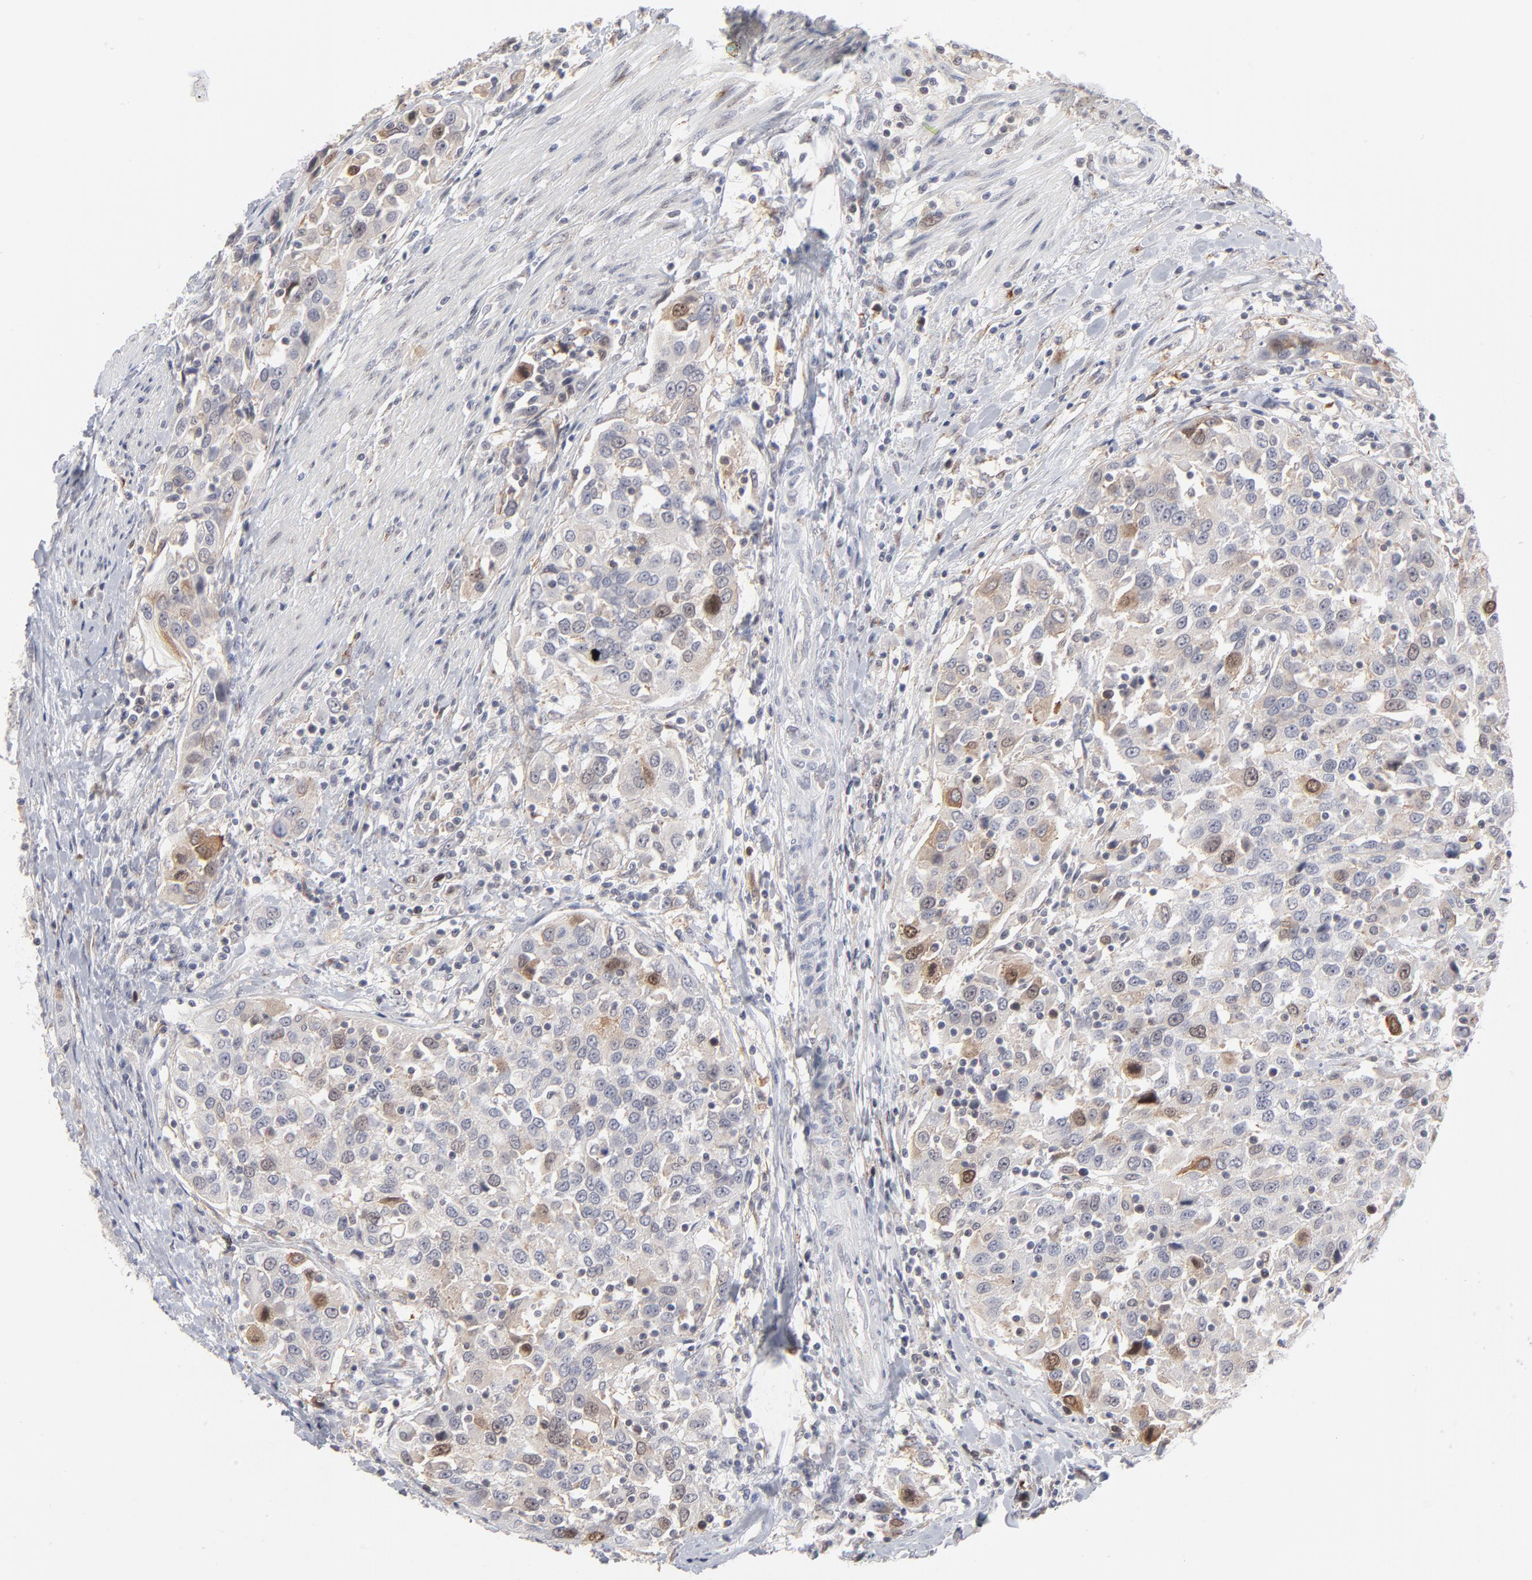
{"staining": {"intensity": "moderate", "quantity": "<25%", "location": "cytoplasmic/membranous,nuclear"}, "tissue": "urothelial cancer", "cell_type": "Tumor cells", "image_type": "cancer", "snomed": [{"axis": "morphology", "description": "Urothelial carcinoma, High grade"}, {"axis": "topography", "description": "Urinary bladder"}], "caption": "Protein staining of urothelial cancer tissue demonstrates moderate cytoplasmic/membranous and nuclear positivity in approximately <25% of tumor cells. (brown staining indicates protein expression, while blue staining denotes nuclei).", "gene": "AURKA", "patient": {"sex": "female", "age": 80}}